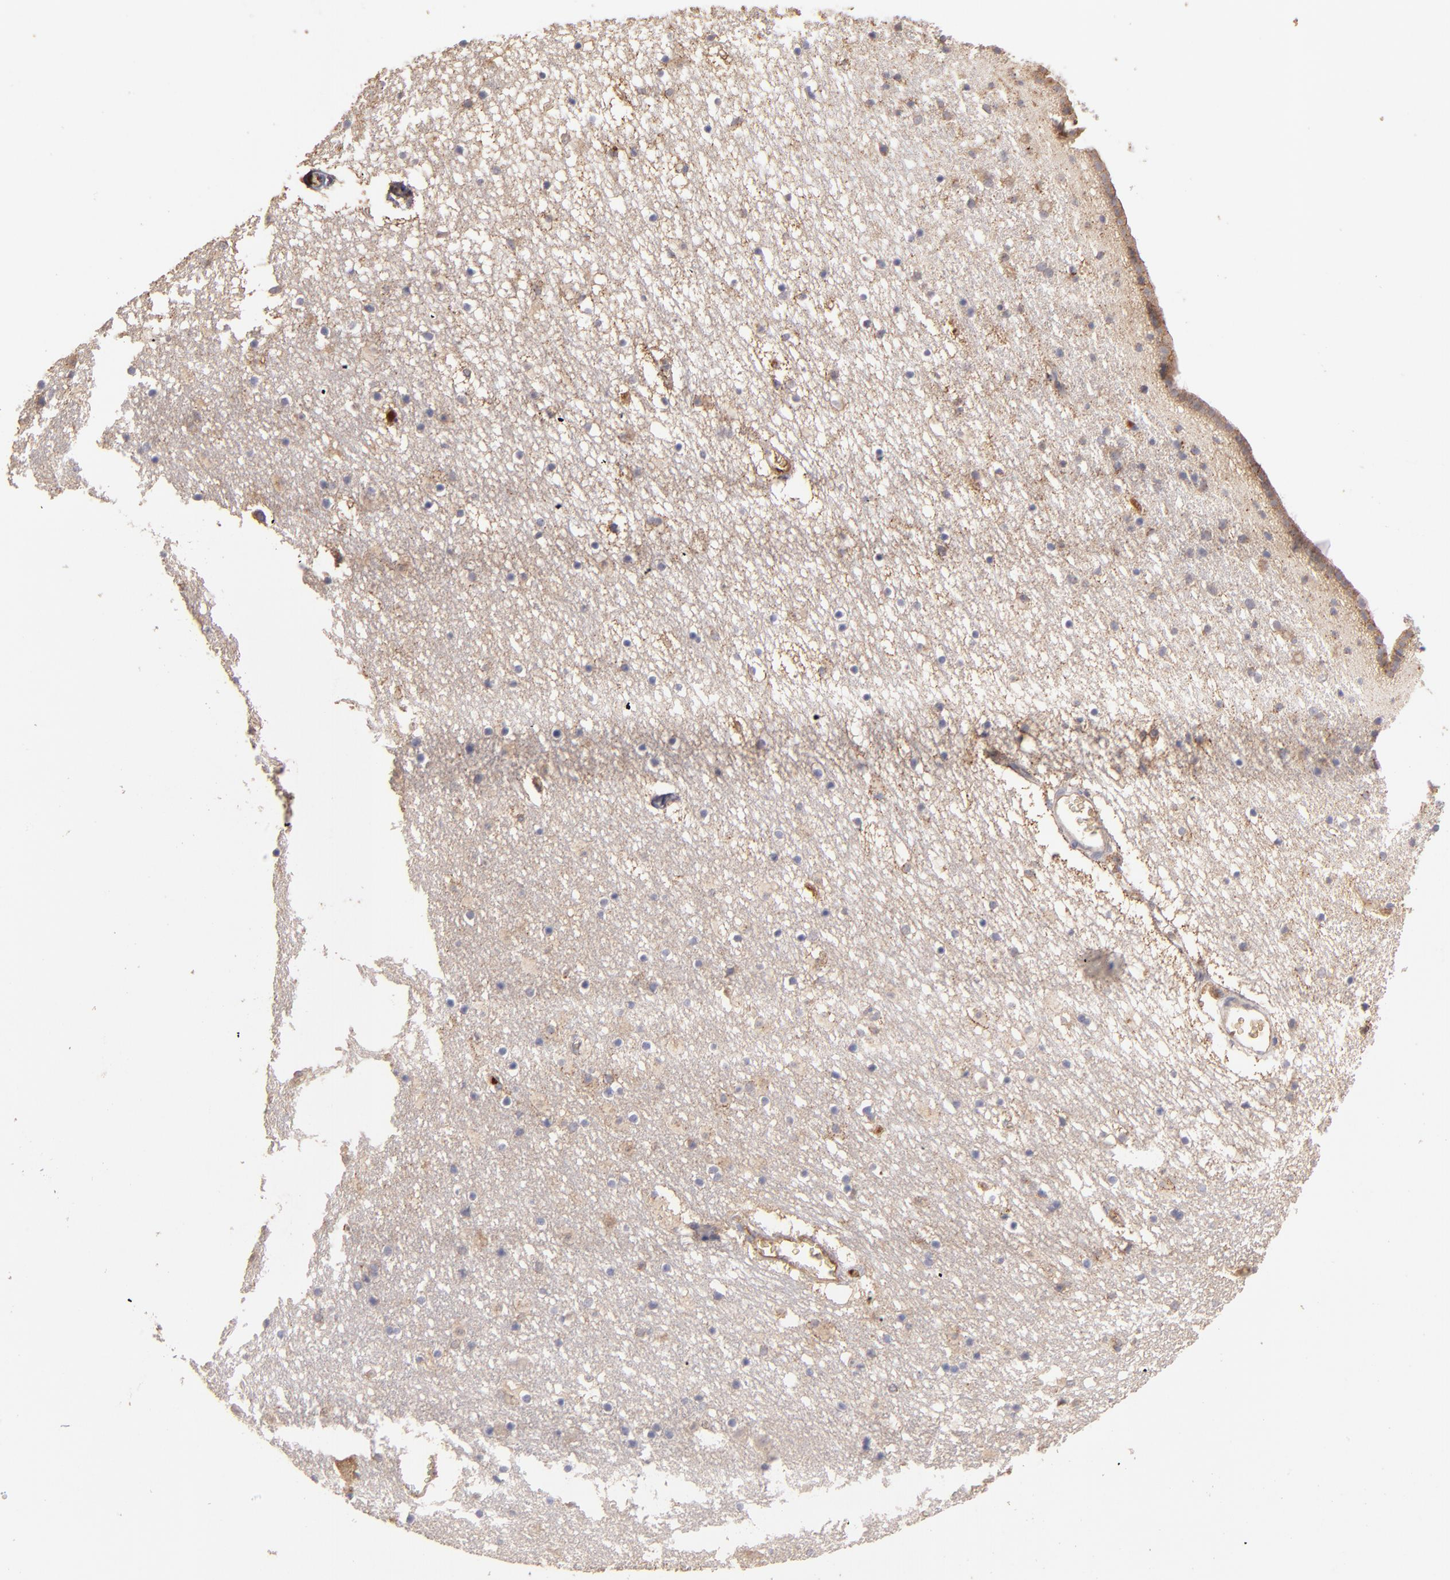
{"staining": {"intensity": "negative", "quantity": "none", "location": "none"}, "tissue": "caudate", "cell_type": "Glial cells", "image_type": "normal", "snomed": [{"axis": "morphology", "description": "Normal tissue, NOS"}, {"axis": "topography", "description": "Lateral ventricle wall"}], "caption": "Caudate stained for a protein using immunohistochemistry (IHC) reveals no expression glial cells.", "gene": "NFKBIE", "patient": {"sex": "male", "age": 45}}